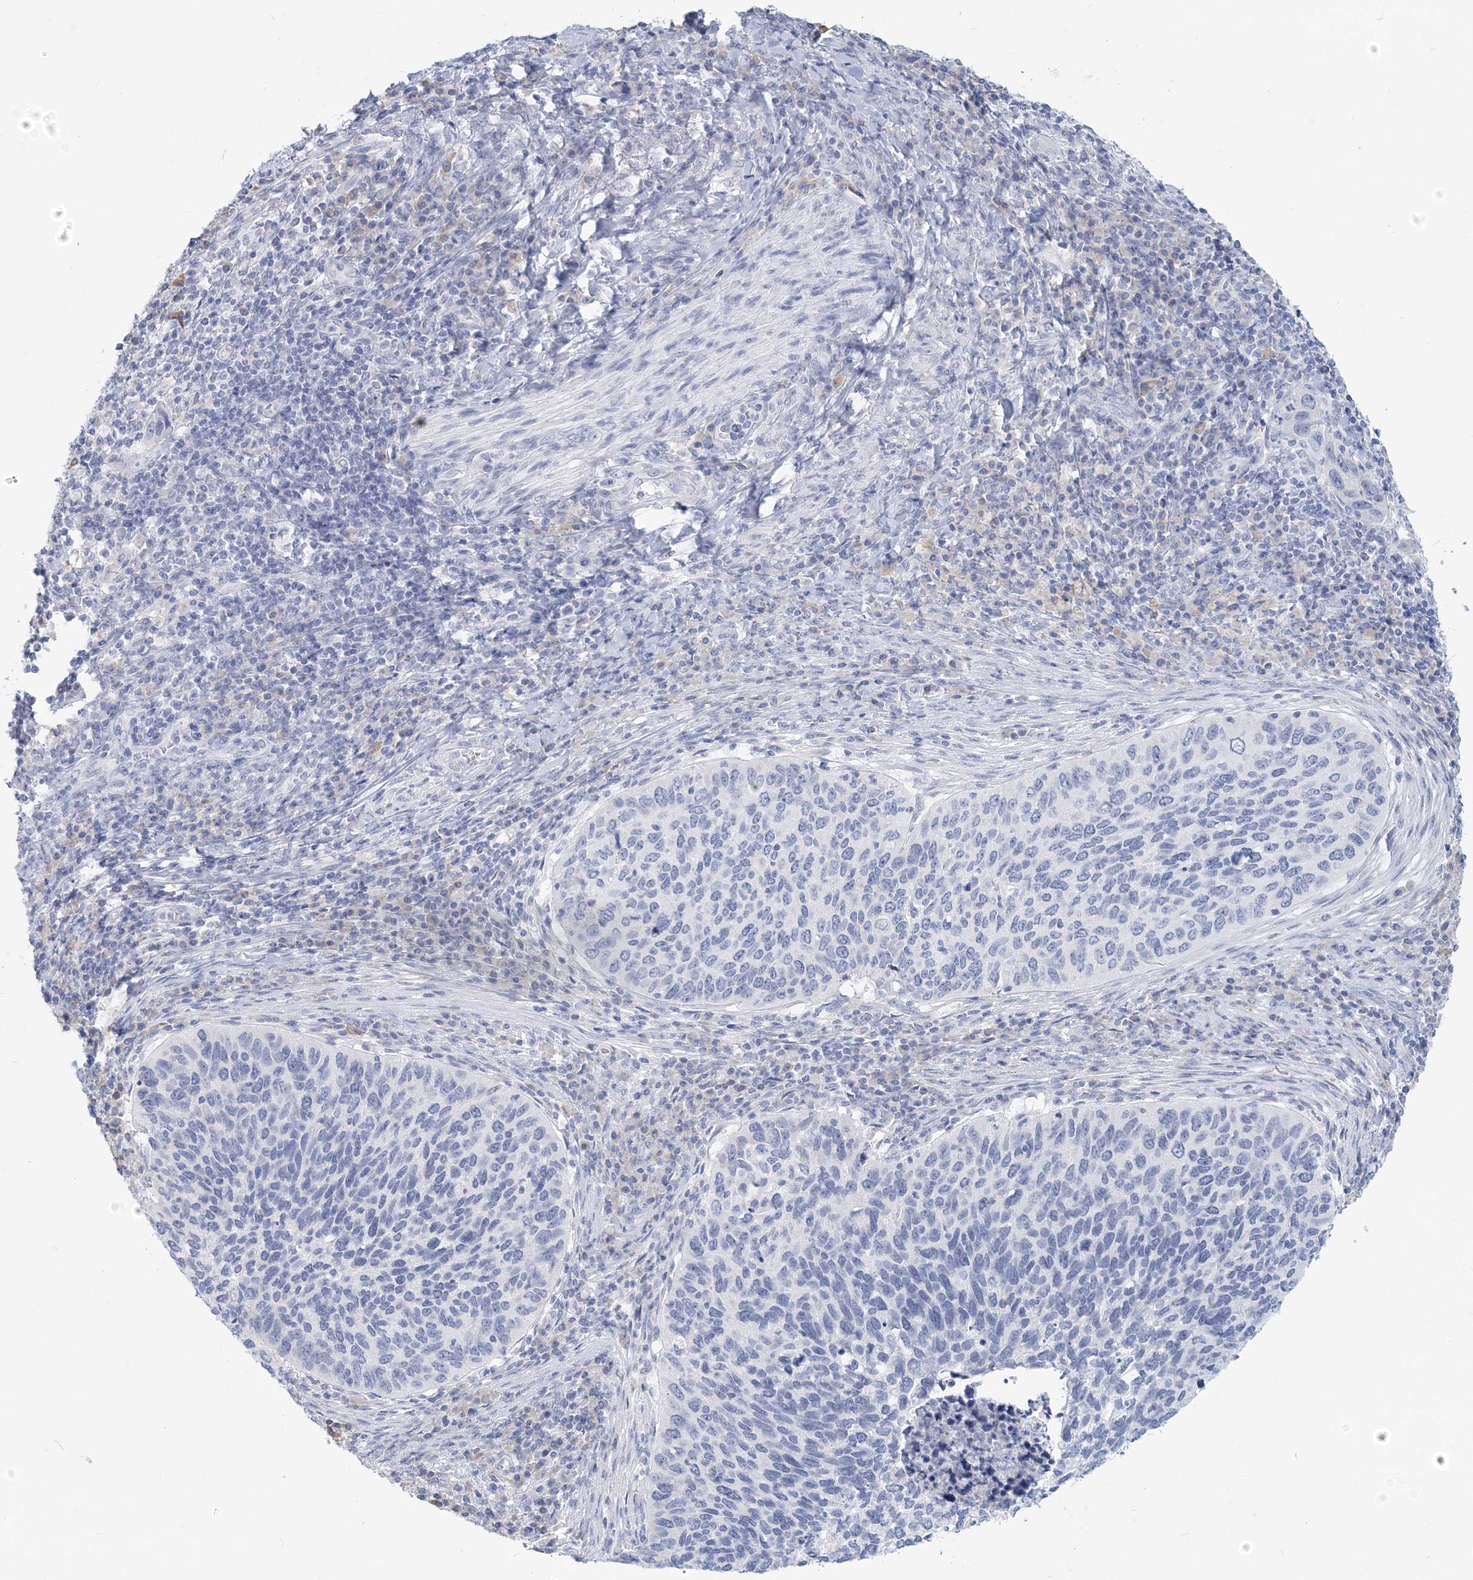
{"staining": {"intensity": "negative", "quantity": "none", "location": "none"}, "tissue": "cervical cancer", "cell_type": "Tumor cells", "image_type": "cancer", "snomed": [{"axis": "morphology", "description": "Squamous cell carcinoma, NOS"}, {"axis": "topography", "description": "Cervix"}], "caption": "A histopathology image of human cervical cancer is negative for staining in tumor cells.", "gene": "CSN1S1", "patient": {"sex": "female", "age": 38}}